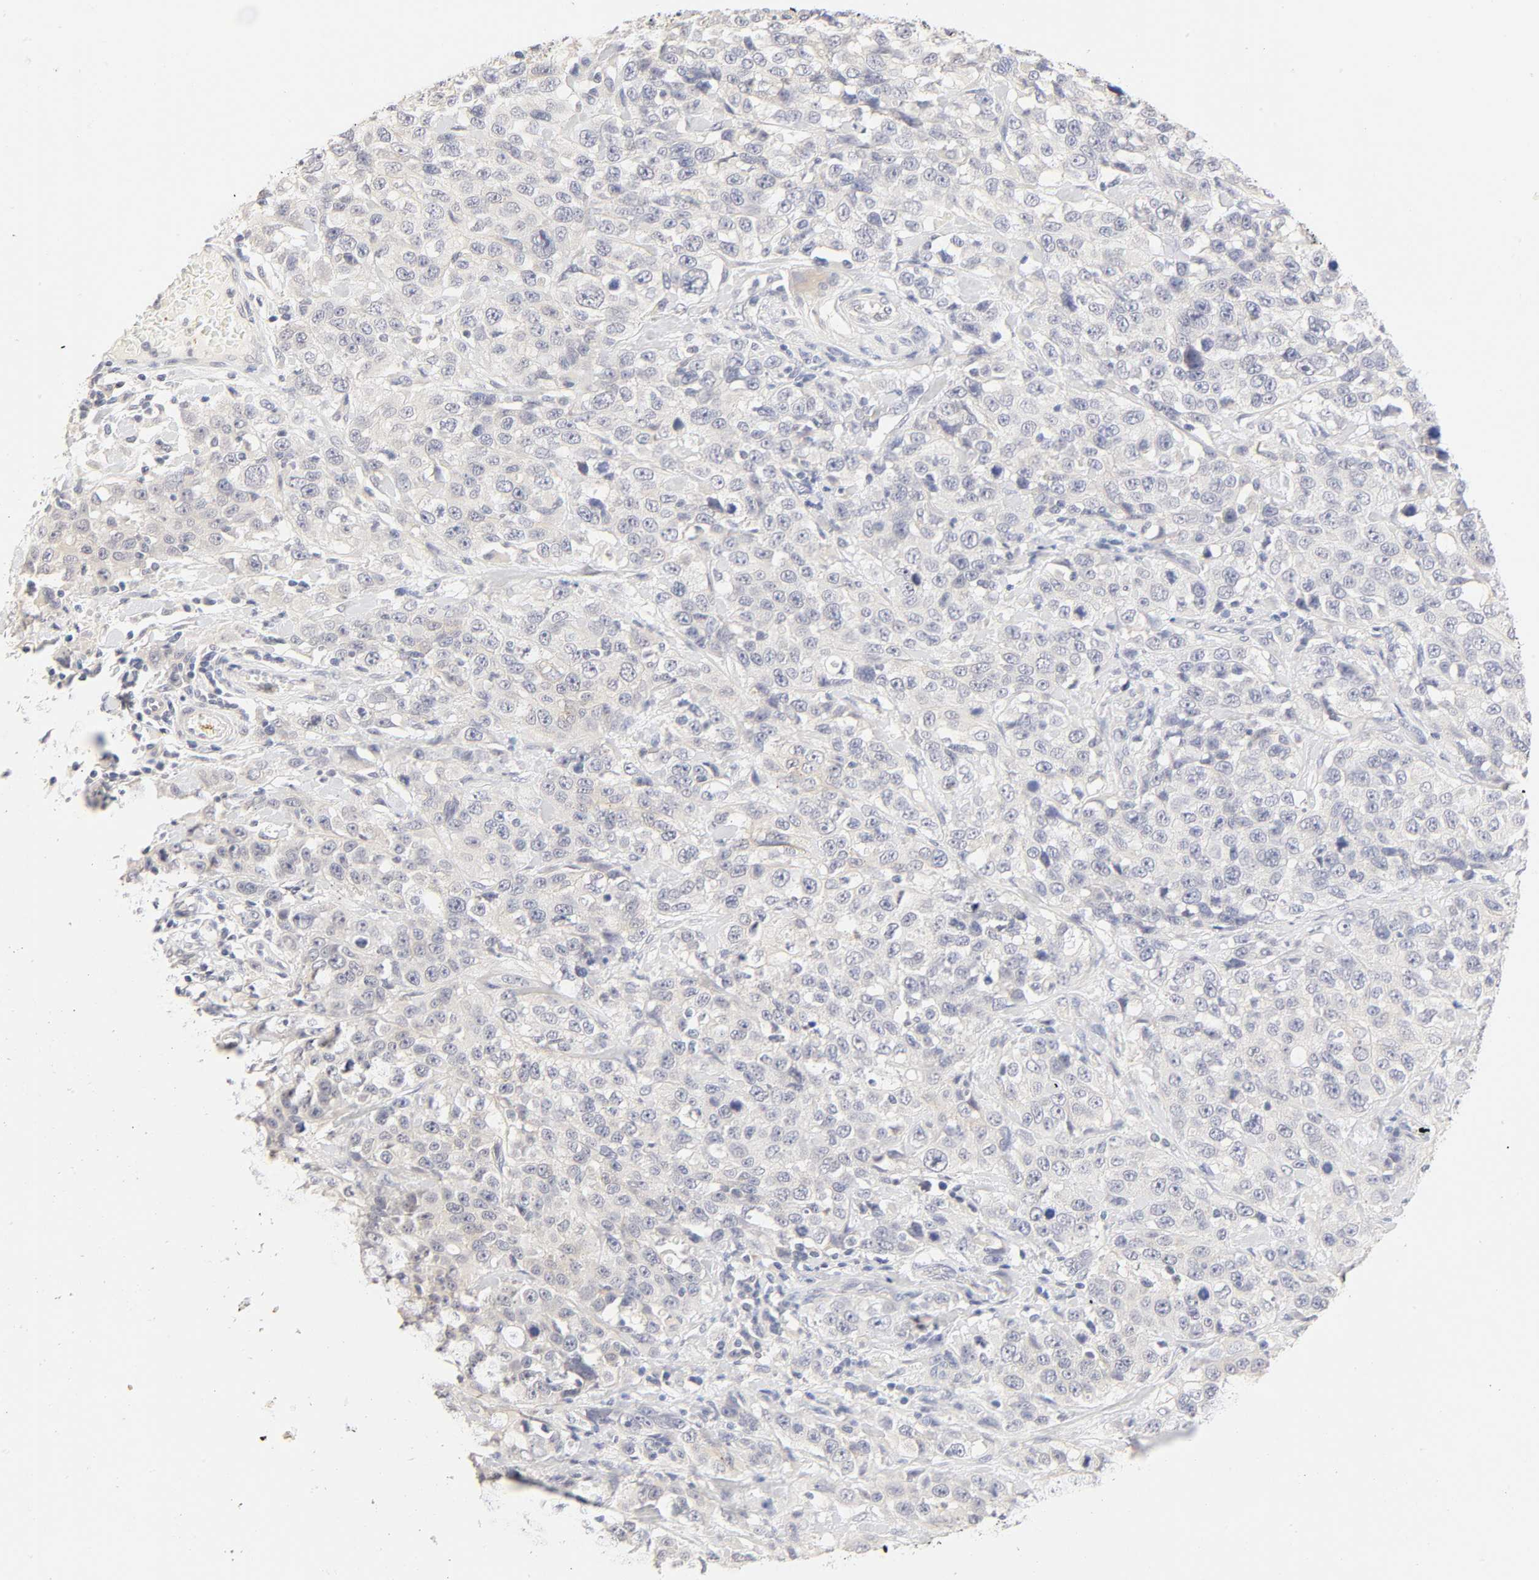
{"staining": {"intensity": "negative", "quantity": "none", "location": "none"}, "tissue": "stomach cancer", "cell_type": "Tumor cells", "image_type": "cancer", "snomed": [{"axis": "morphology", "description": "Normal tissue, NOS"}, {"axis": "morphology", "description": "Adenocarcinoma, NOS"}, {"axis": "topography", "description": "Stomach"}], "caption": "A micrograph of human stomach cancer (adenocarcinoma) is negative for staining in tumor cells. (DAB IHC visualized using brightfield microscopy, high magnification).", "gene": "CYP4B1", "patient": {"sex": "male", "age": 48}}